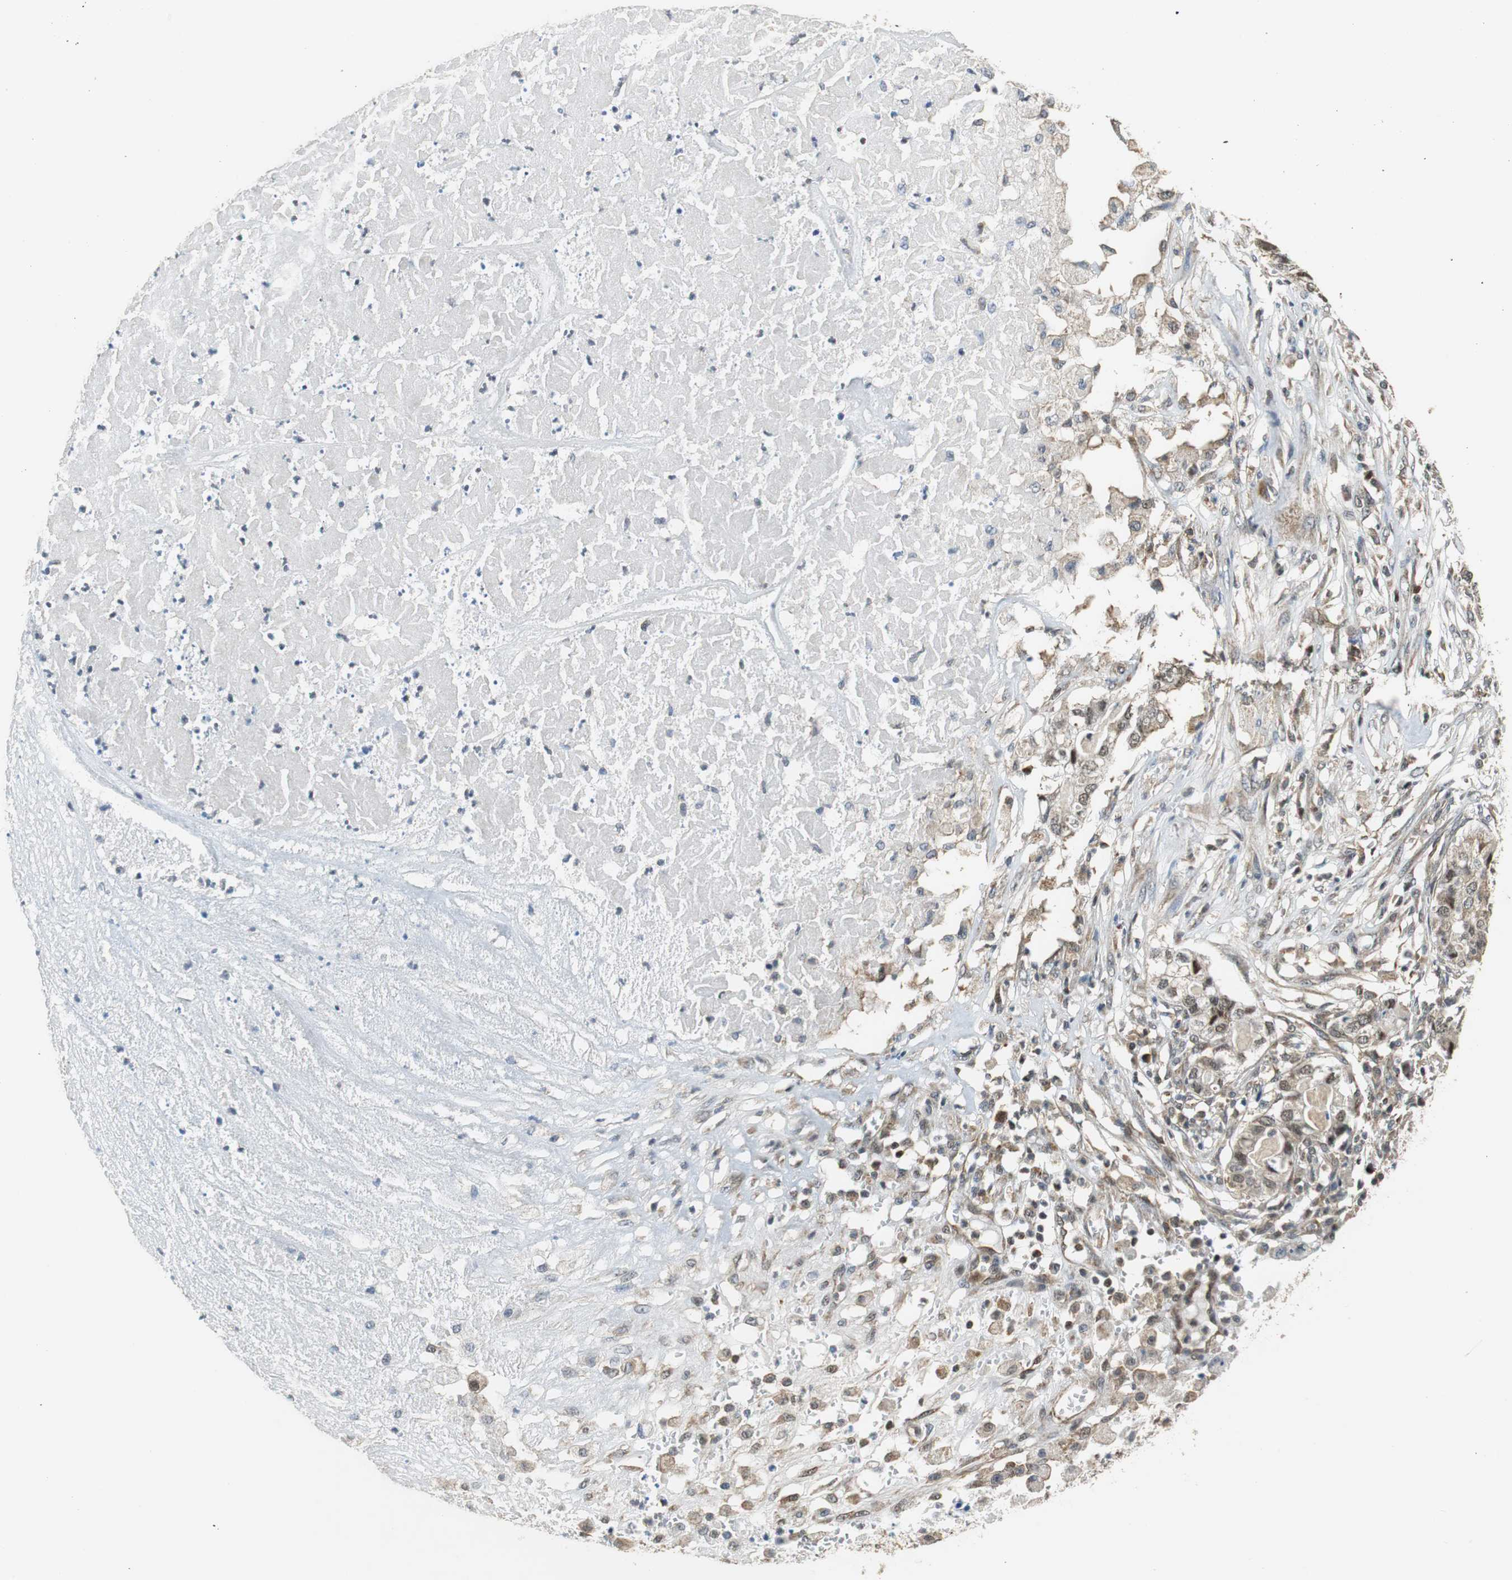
{"staining": {"intensity": "weak", "quantity": "25%-75%", "location": "cytoplasmic/membranous"}, "tissue": "pancreatic cancer", "cell_type": "Tumor cells", "image_type": "cancer", "snomed": [{"axis": "morphology", "description": "Adenocarcinoma, NOS"}, {"axis": "topography", "description": "Pancreas"}], "caption": "DAB (3,3'-diaminobenzidine) immunohistochemical staining of adenocarcinoma (pancreatic) reveals weak cytoplasmic/membranous protein staining in approximately 25%-75% of tumor cells. (DAB (3,3'-diaminobenzidine) IHC, brown staining for protein, blue staining for nuclei).", "gene": "GSDMD", "patient": {"sex": "male", "age": 50}}